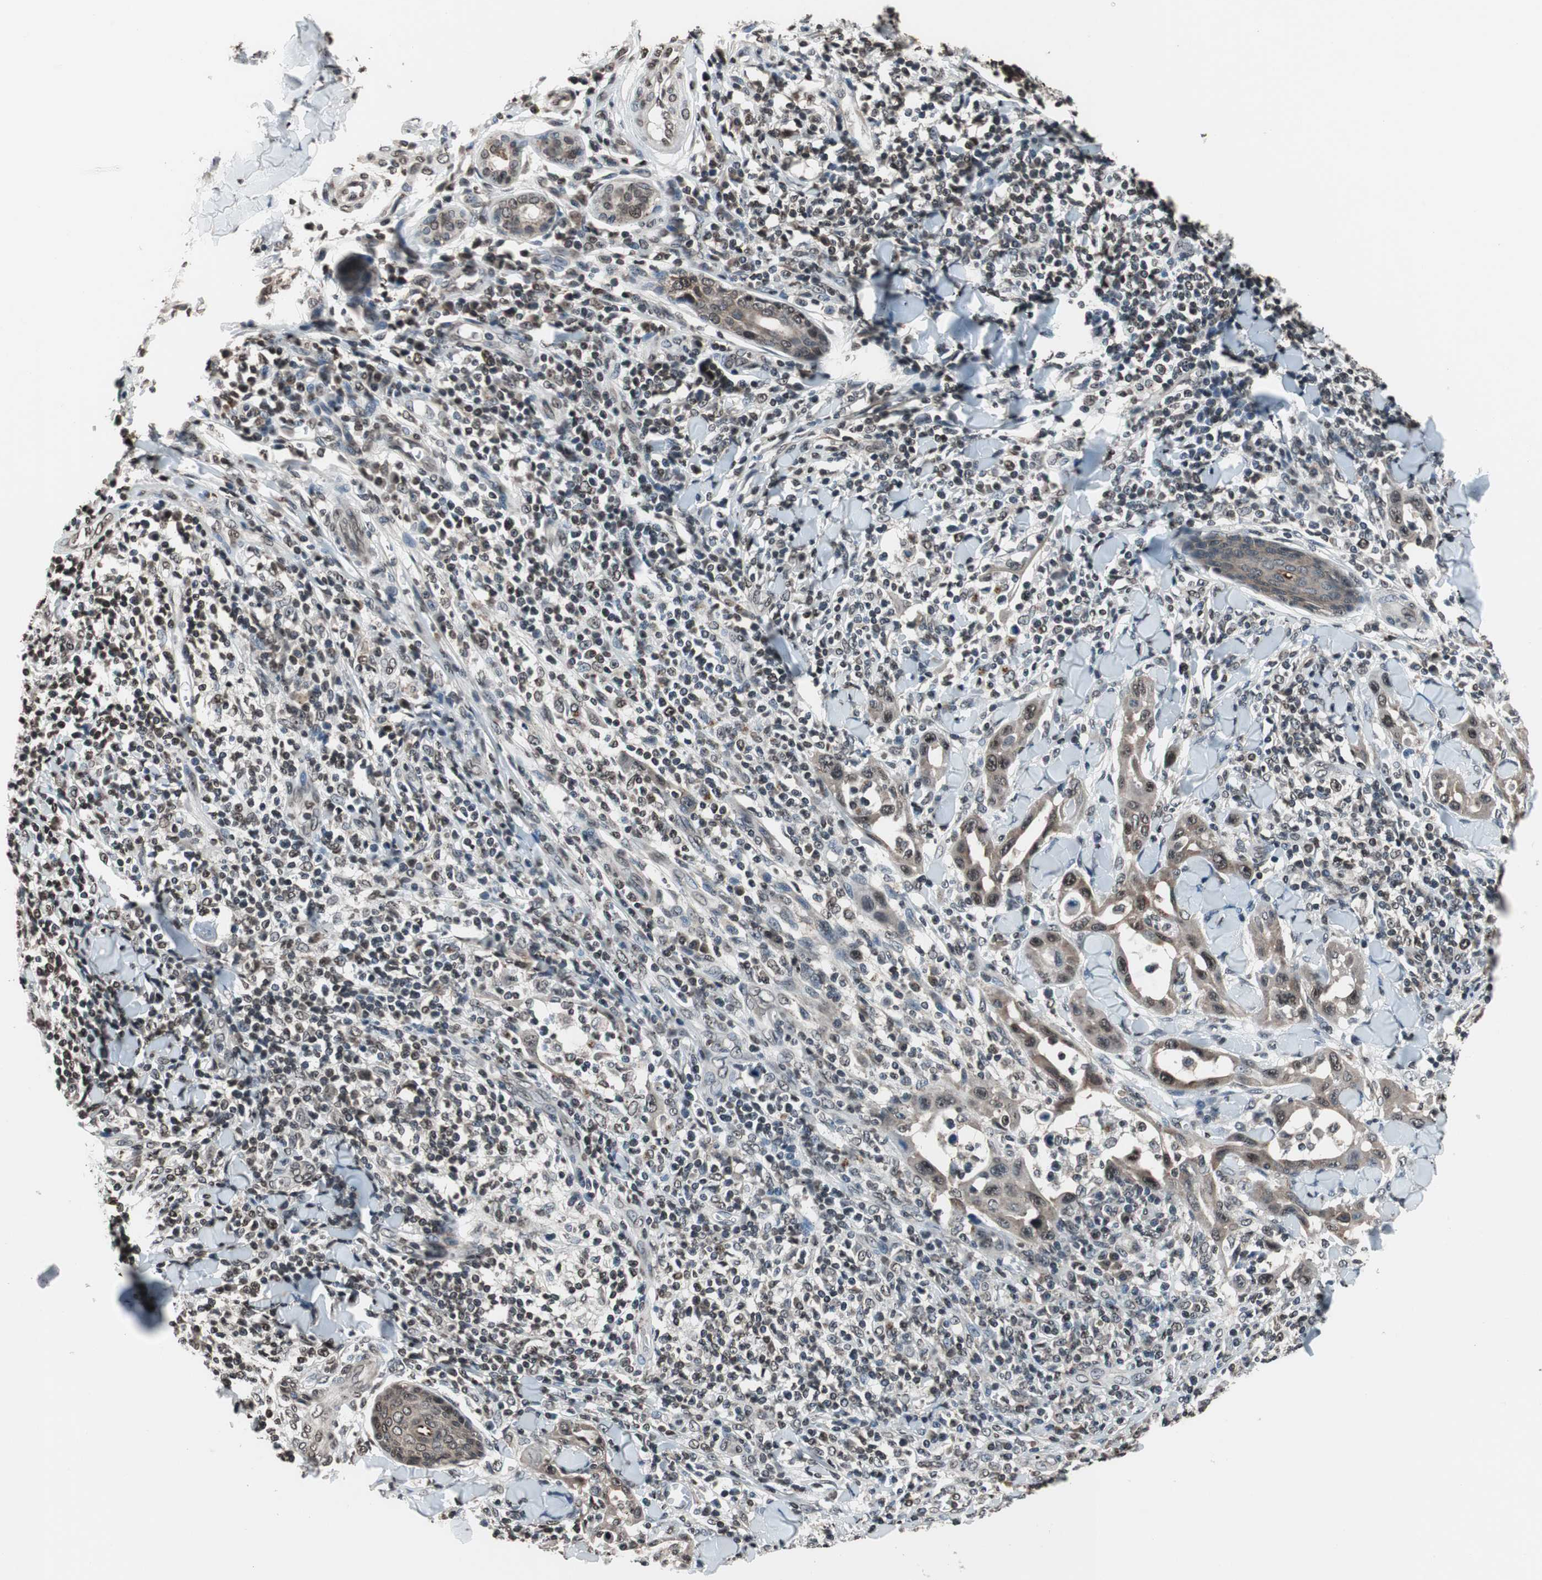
{"staining": {"intensity": "weak", "quantity": ">75%", "location": "cytoplasmic/membranous,nuclear"}, "tissue": "skin cancer", "cell_type": "Tumor cells", "image_type": "cancer", "snomed": [{"axis": "morphology", "description": "Squamous cell carcinoma, NOS"}, {"axis": "topography", "description": "Skin"}], "caption": "This is a photomicrograph of IHC staining of skin cancer, which shows weak staining in the cytoplasmic/membranous and nuclear of tumor cells.", "gene": "RFC1", "patient": {"sex": "male", "age": 24}}